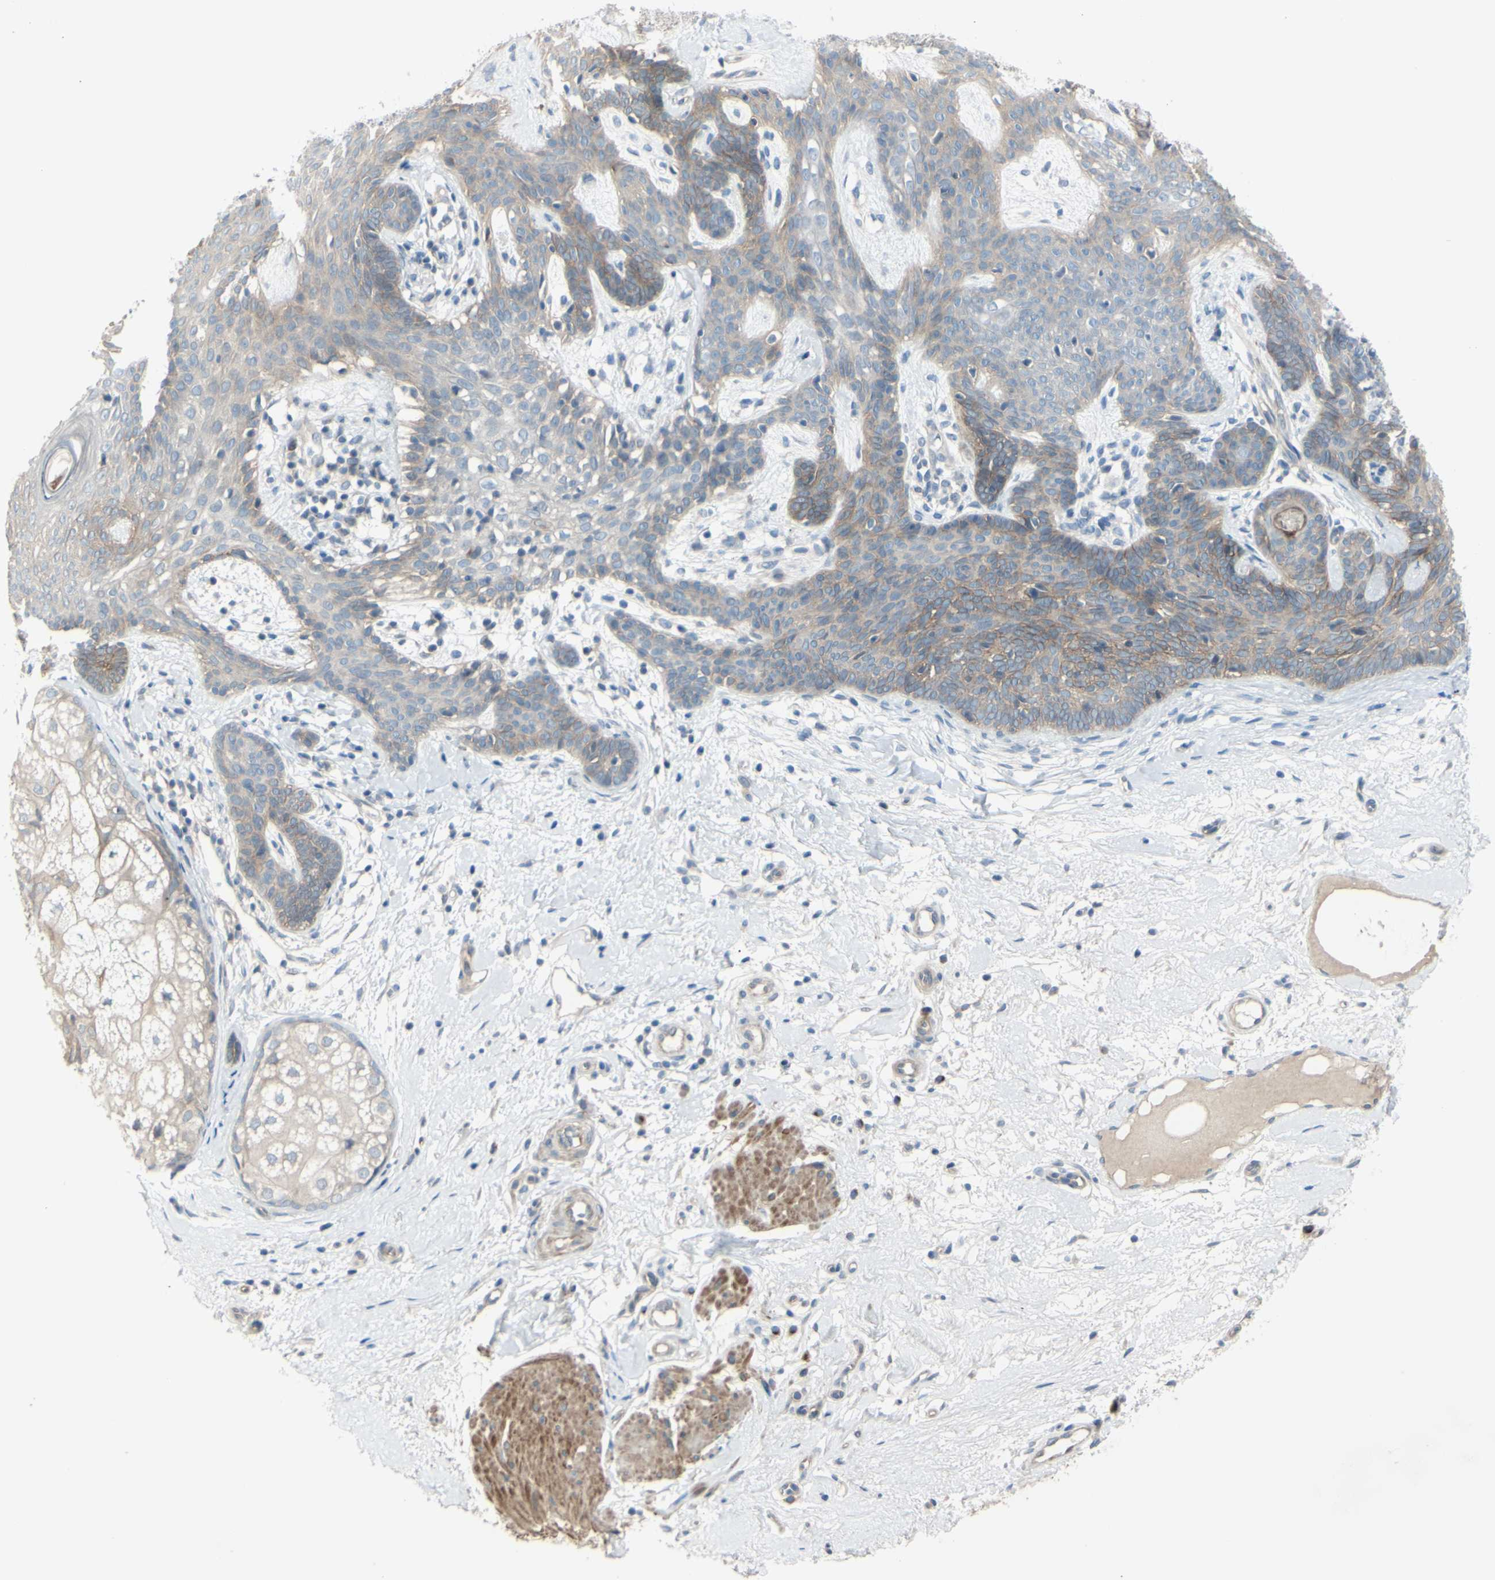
{"staining": {"intensity": "moderate", "quantity": ">75%", "location": "cytoplasmic/membranous"}, "tissue": "skin cancer", "cell_type": "Tumor cells", "image_type": "cancer", "snomed": [{"axis": "morphology", "description": "Developmental malformation"}, {"axis": "morphology", "description": "Basal cell carcinoma"}, {"axis": "topography", "description": "Skin"}], "caption": "A histopathology image showing moderate cytoplasmic/membranous staining in about >75% of tumor cells in skin basal cell carcinoma, as visualized by brown immunohistochemical staining.", "gene": "LRRK1", "patient": {"sex": "female", "age": 62}}